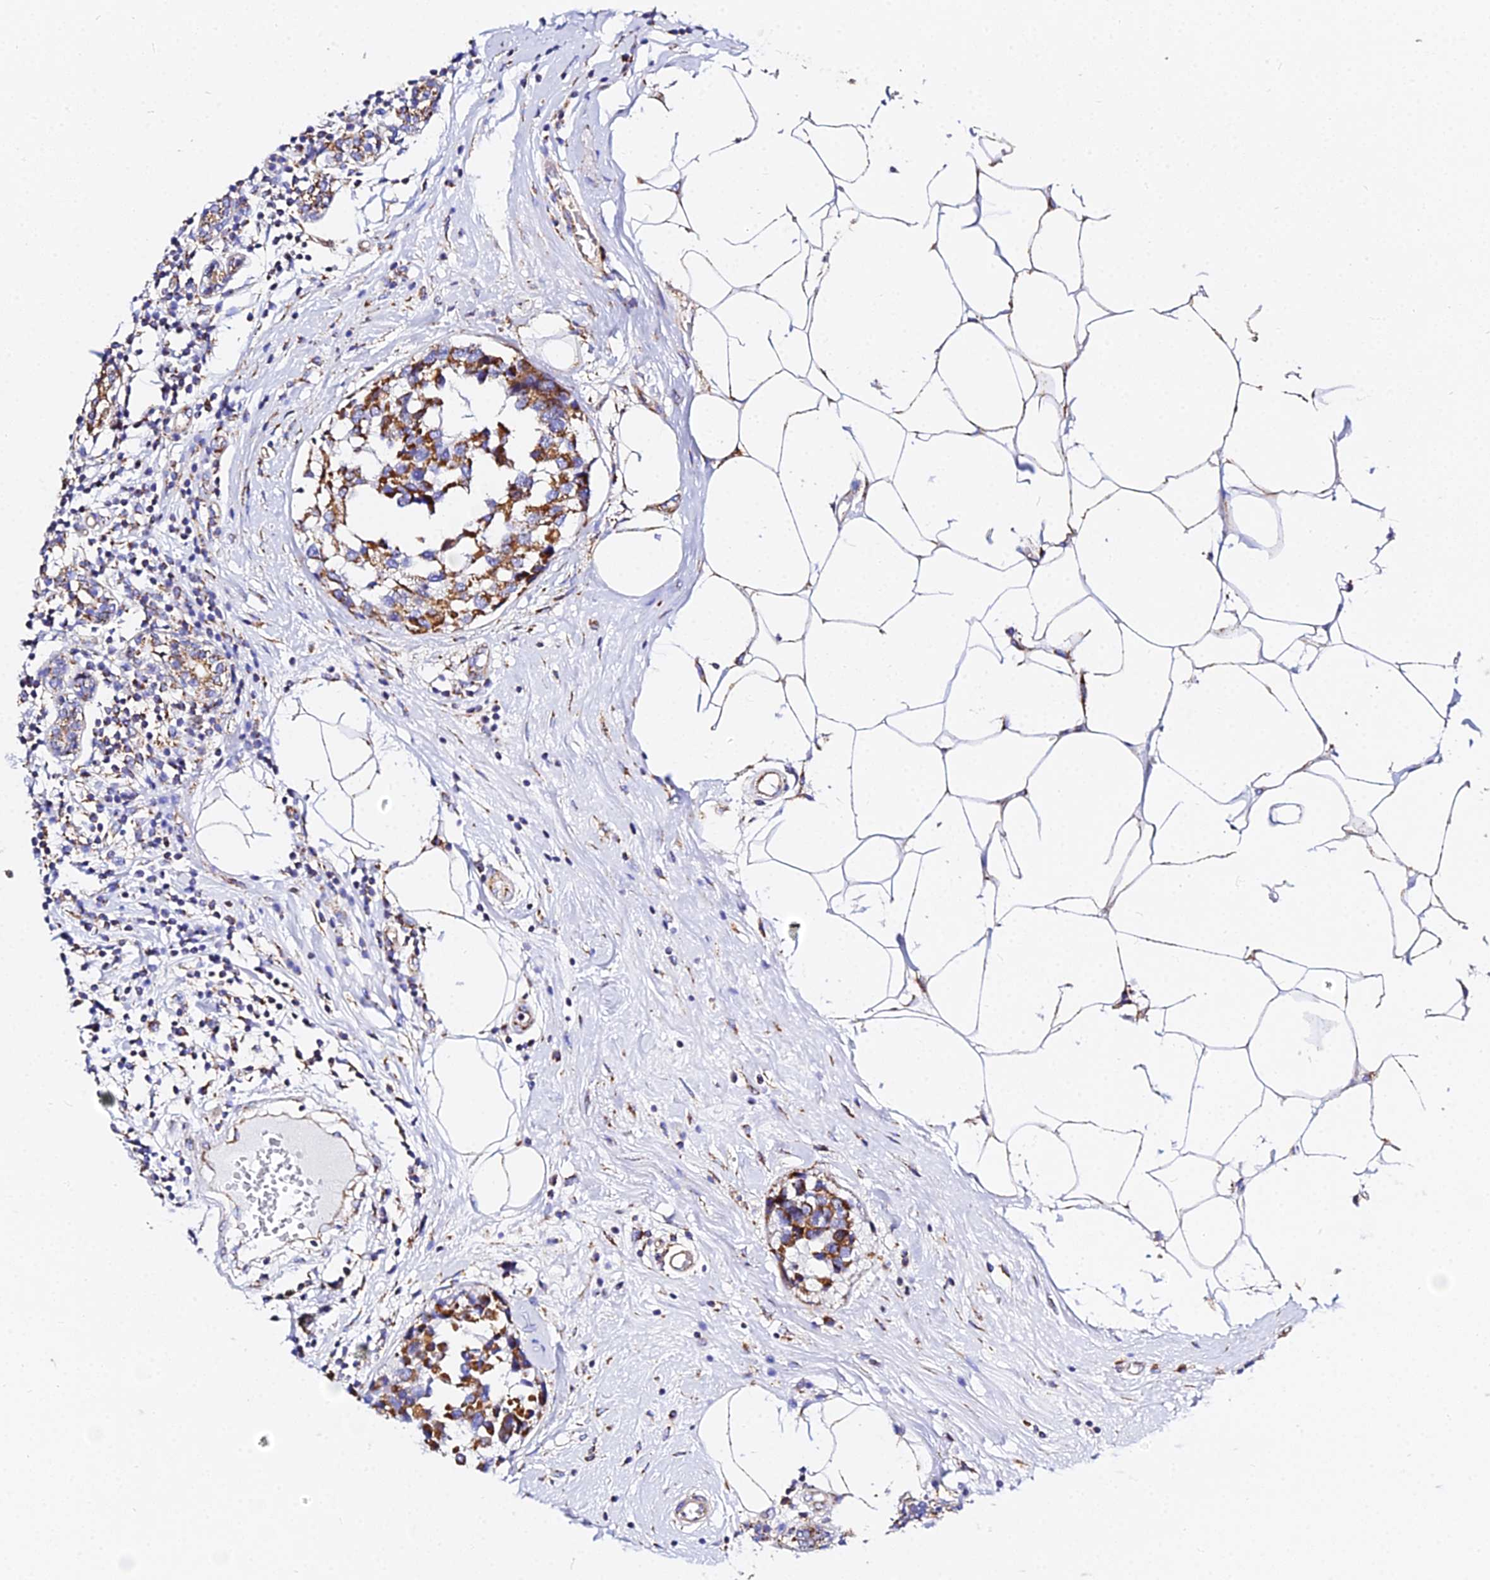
{"staining": {"intensity": "strong", "quantity": ">75%", "location": "cytoplasmic/membranous"}, "tissue": "breast cancer", "cell_type": "Tumor cells", "image_type": "cancer", "snomed": [{"axis": "morphology", "description": "Lobular carcinoma"}, {"axis": "topography", "description": "Breast"}], "caption": "This image demonstrates breast cancer (lobular carcinoma) stained with immunohistochemistry (IHC) to label a protein in brown. The cytoplasmic/membranous of tumor cells show strong positivity for the protein. Nuclei are counter-stained blue.", "gene": "ZNF573", "patient": {"sex": "female", "age": 59}}